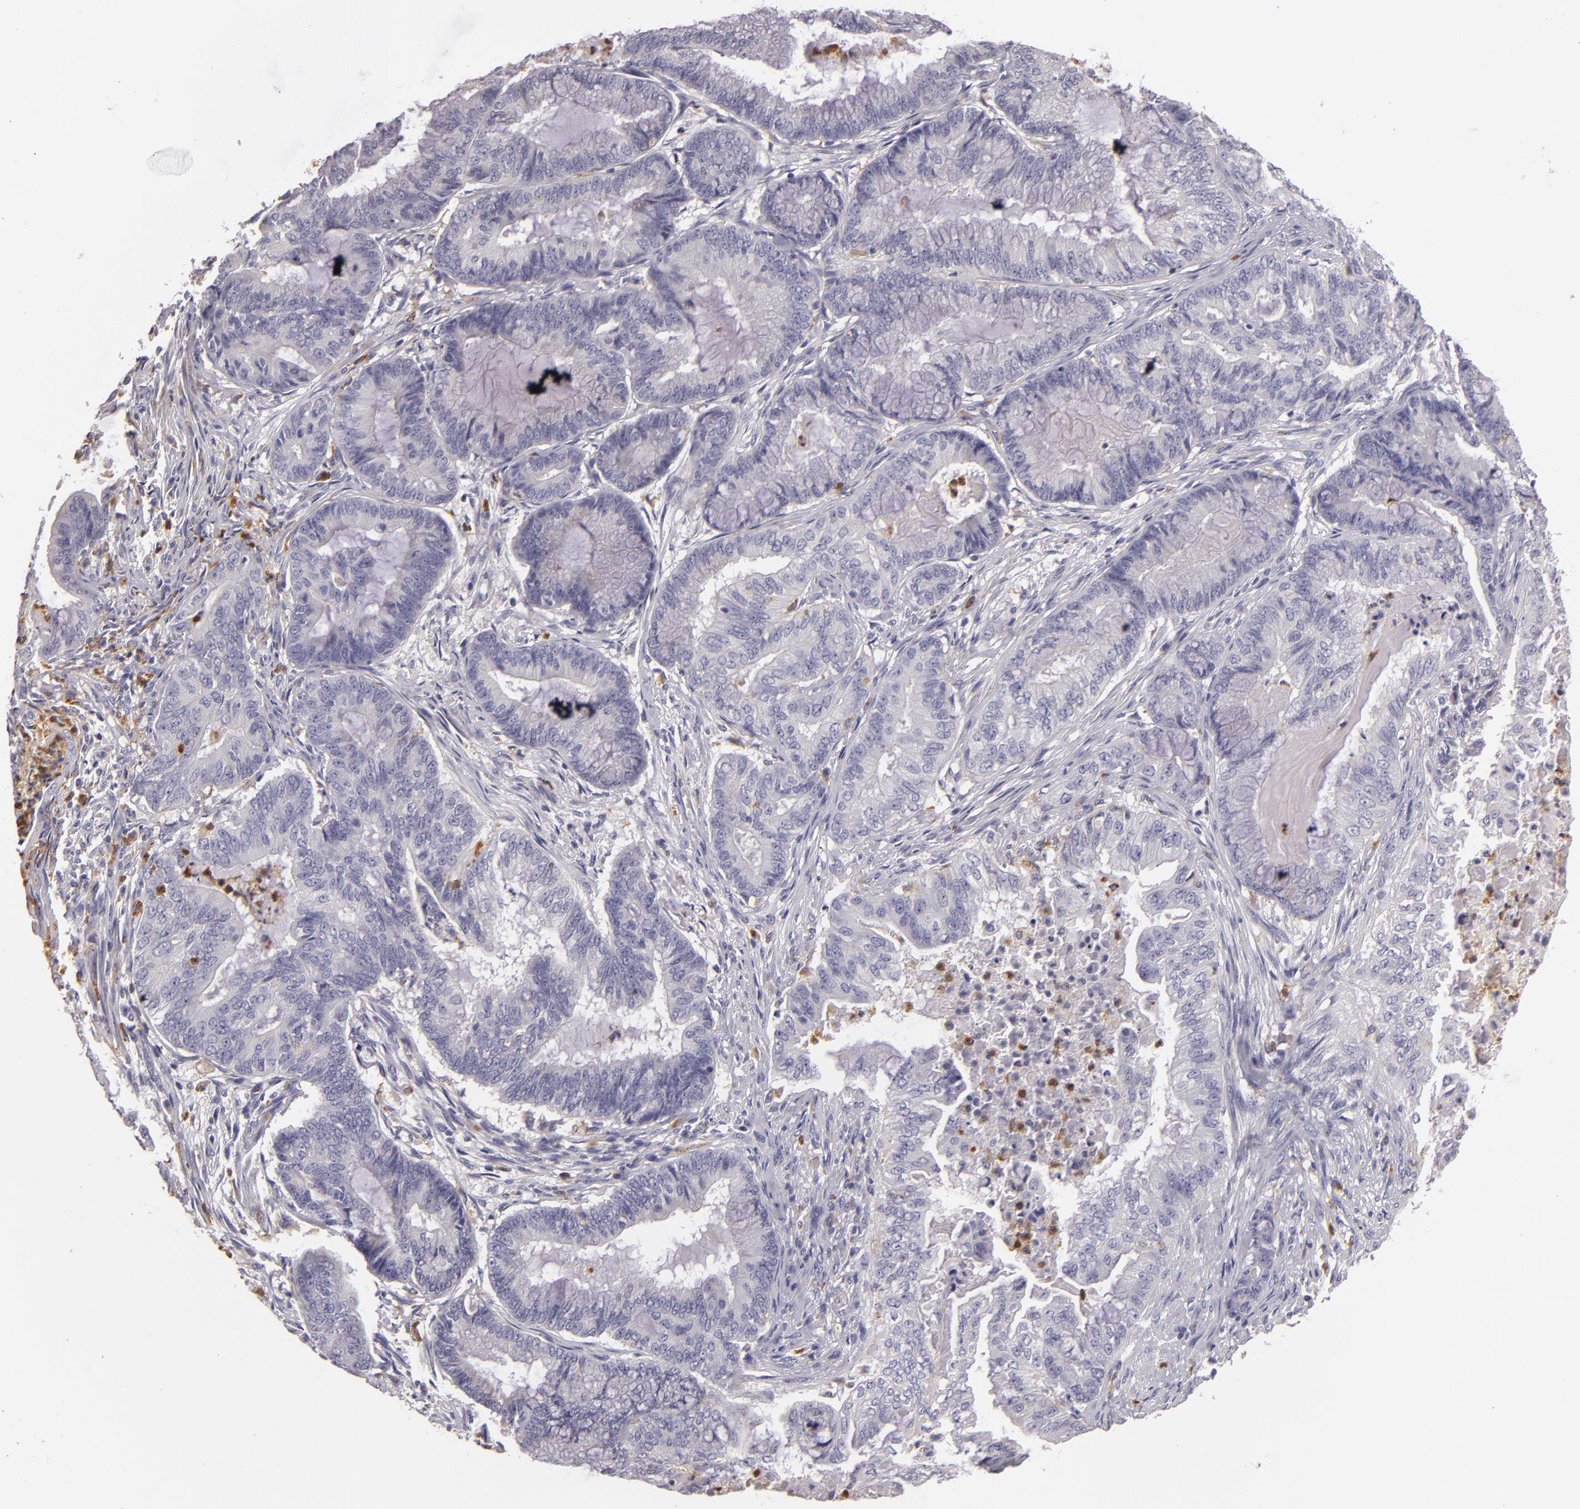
{"staining": {"intensity": "negative", "quantity": "none", "location": "none"}, "tissue": "endometrial cancer", "cell_type": "Tumor cells", "image_type": "cancer", "snomed": [{"axis": "morphology", "description": "Adenocarcinoma, NOS"}, {"axis": "topography", "description": "Endometrium"}], "caption": "The photomicrograph shows no staining of tumor cells in endometrial cancer (adenocarcinoma).", "gene": "TLR8", "patient": {"sex": "female", "age": 63}}